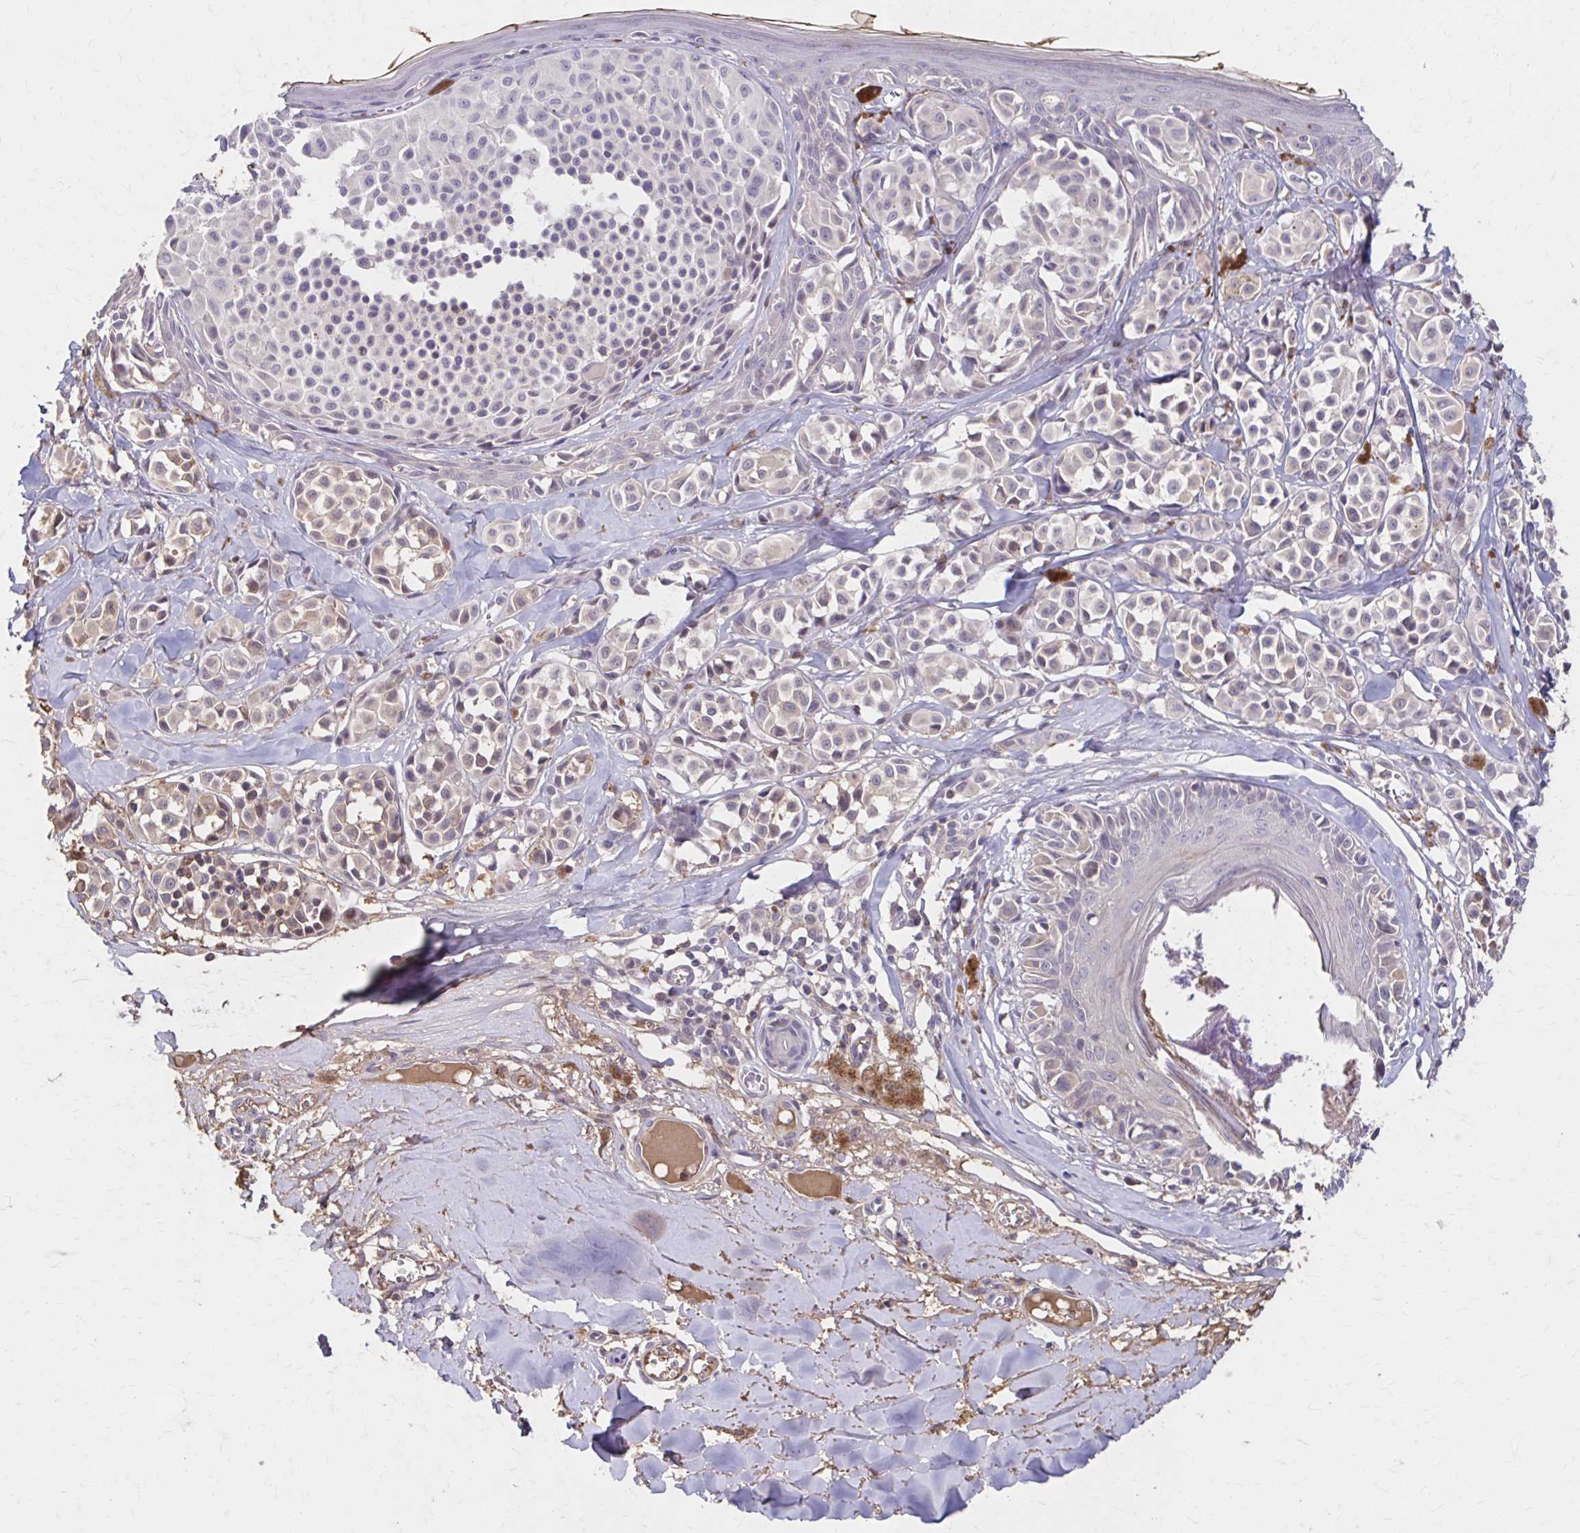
{"staining": {"intensity": "negative", "quantity": "none", "location": "none"}, "tissue": "melanoma", "cell_type": "Tumor cells", "image_type": "cancer", "snomed": [{"axis": "morphology", "description": "Malignant melanoma, NOS"}, {"axis": "topography", "description": "Skin"}], "caption": "High power microscopy micrograph of an IHC histopathology image of malignant melanoma, revealing no significant staining in tumor cells.", "gene": "HMGCS2", "patient": {"sex": "female", "age": 43}}